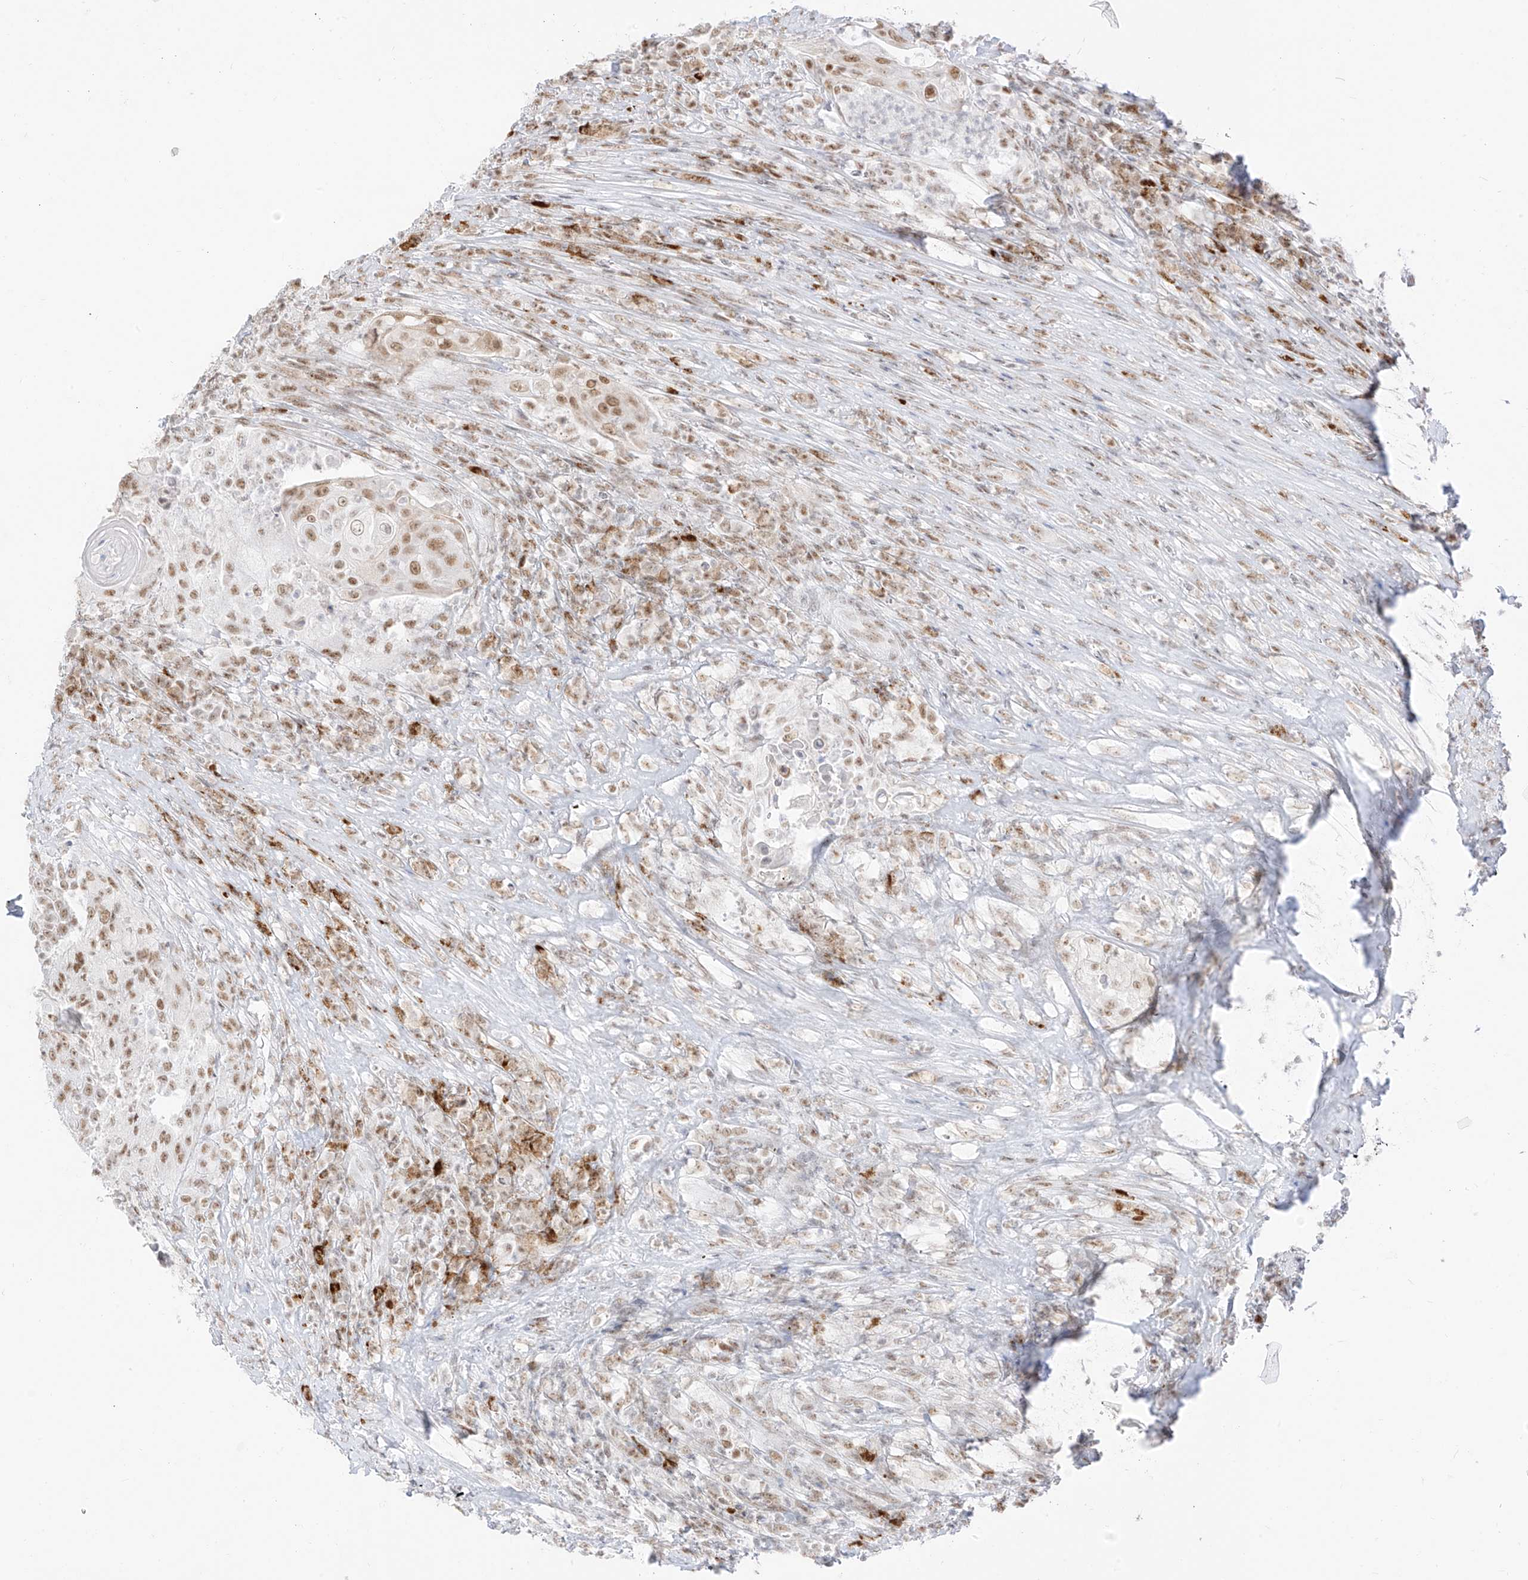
{"staining": {"intensity": "moderate", "quantity": ">75%", "location": "nuclear"}, "tissue": "urothelial cancer", "cell_type": "Tumor cells", "image_type": "cancer", "snomed": [{"axis": "morphology", "description": "Urothelial carcinoma, High grade"}, {"axis": "topography", "description": "Urinary bladder"}], "caption": "Protein staining shows moderate nuclear expression in about >75% of tumor cells in urothelial carcinoma (high-grade).", "gene": "SUPT5H", "patient": {"sex": "female", "age": 63}}